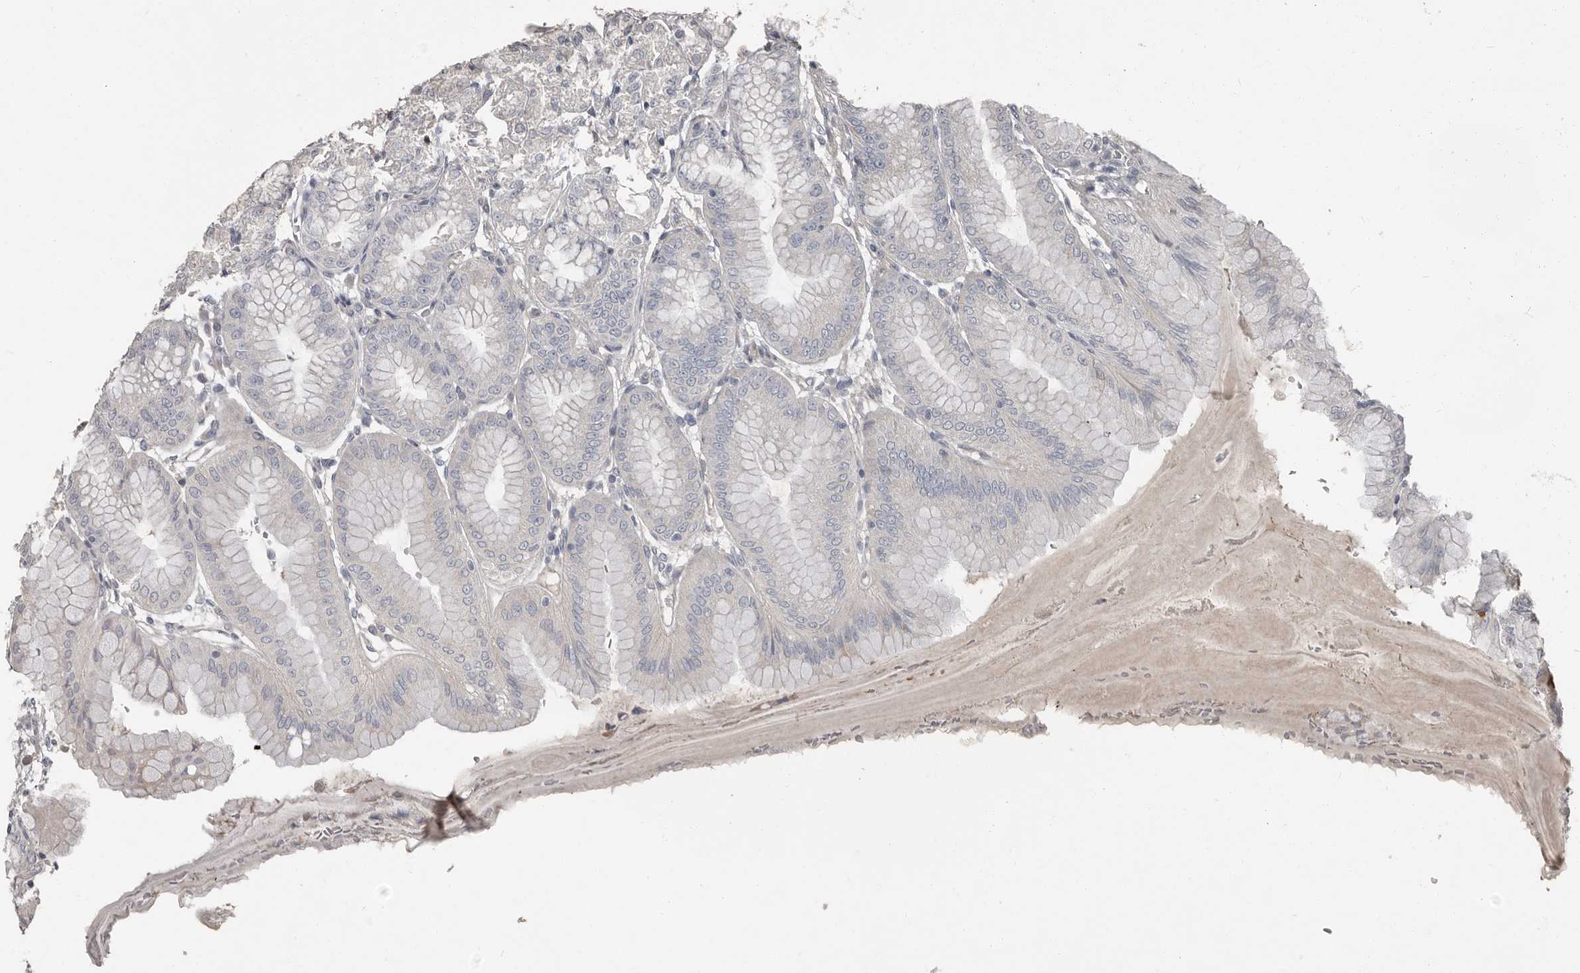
{"staining": {"intensity": "weak", "quantity": "<25%", "location": "cytoplasmic/membranous"}, "tissue": "stomach", "cell_type": "Glandular cells", "image_type": "normal", "snomed": [{"axis": "morphology", "description": "Normal tissue, NOS"}, {"axis": "topography", "description": "Stomach, lower"}], "caption": "This is a photomicrograph of immunohistochemistry staining of normal stomach, which shows no staining in glandular cells. Nuclei are stained in blue.", "gene": "CA6", "patient": {"sex": "male", "age": 71}}